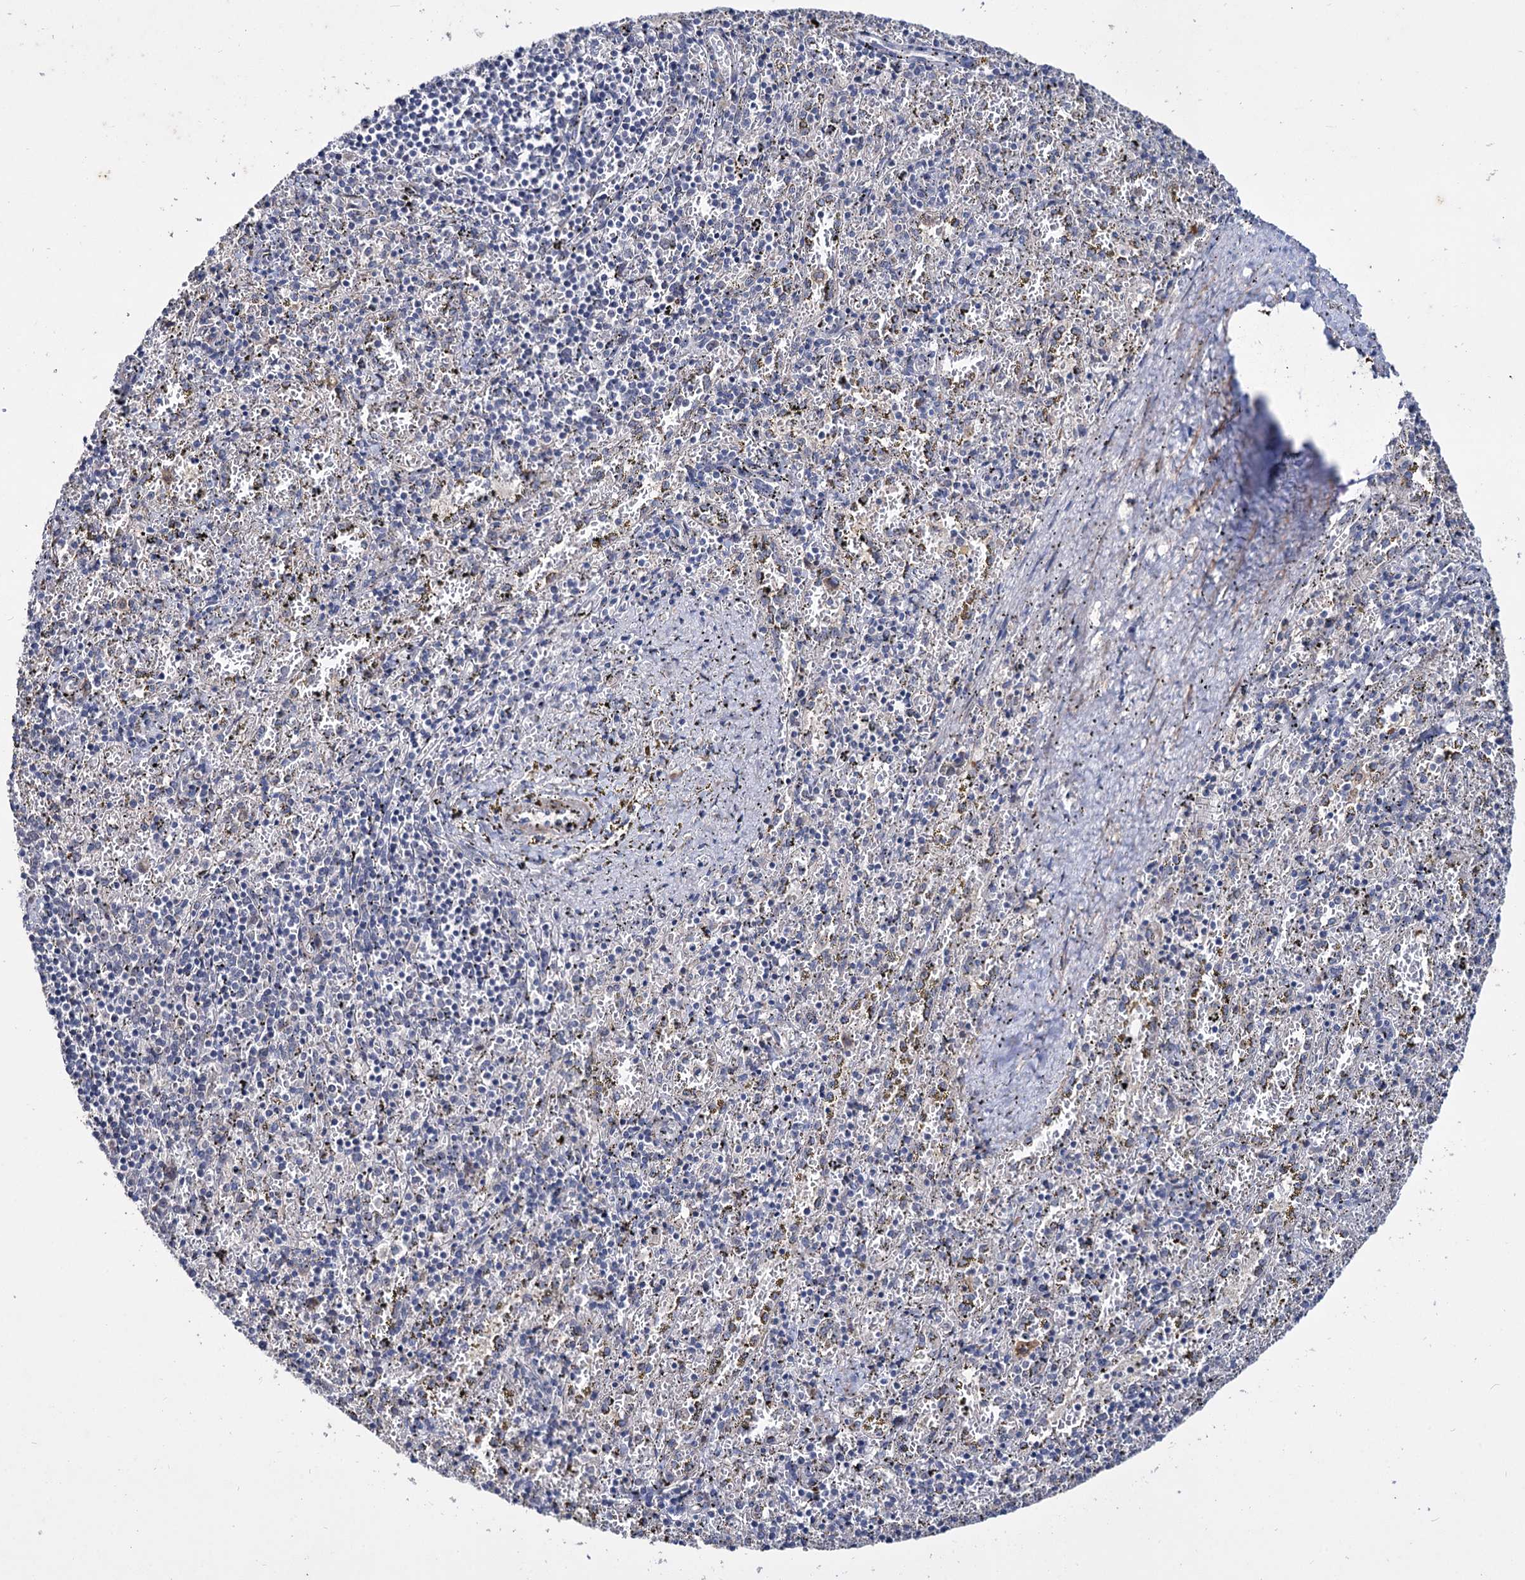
{"staining": {"intensity": "negative", "quantity": "none", "location": "none"}, "tissue": "spleen", "cell_type": "Cells in red pulp", "image_type": "normal", "snomed": [{"axis": "morphology", "description": "Normal tissue, NOS"}, {"axis": "topography", "description": "Spleen"}], "caption": "A histopathology image of human spleen is negative for staining in cells in red pulp.", "gene": "CLPB", "patient": {"sex": "male", "age": 11}}